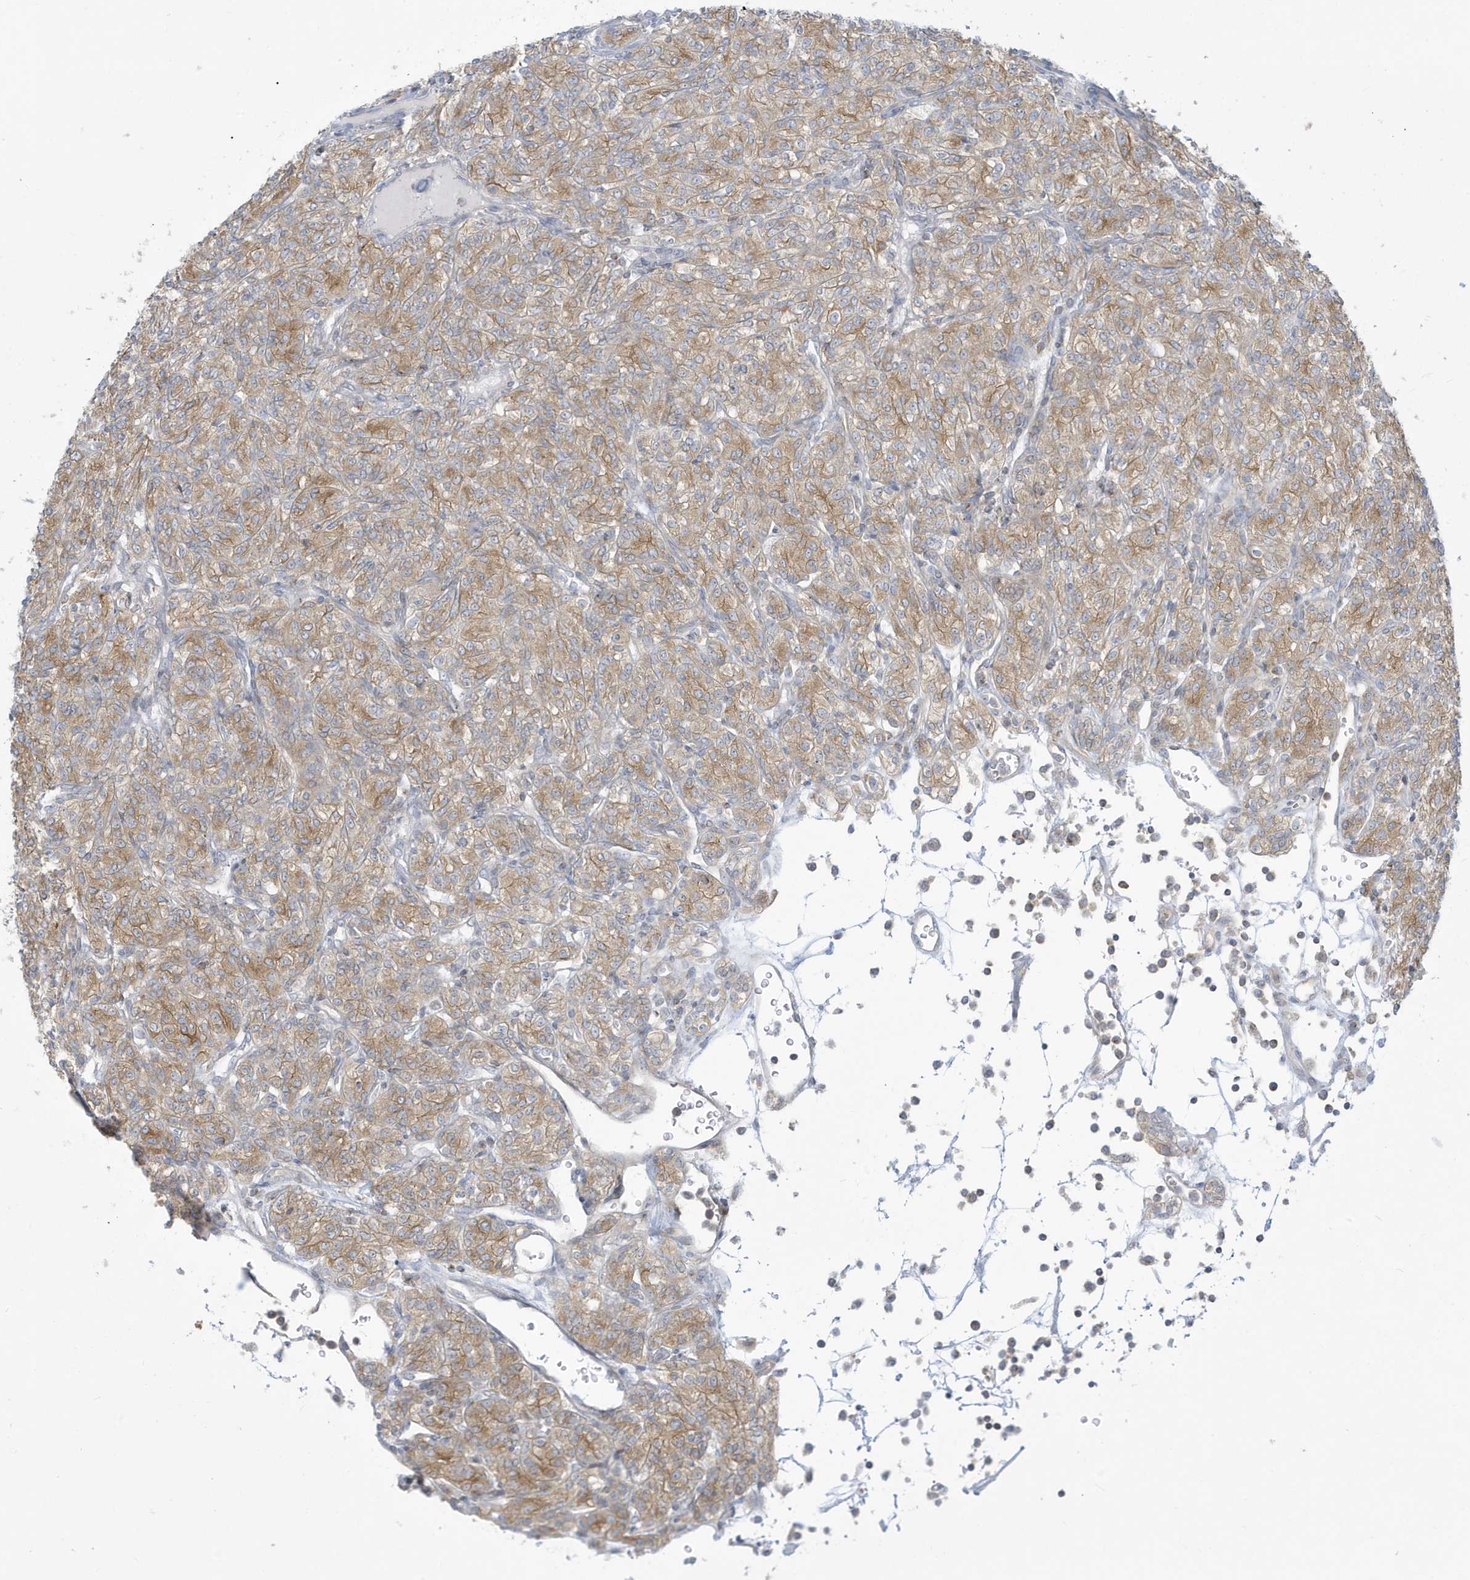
{"staining": {"intensity": "moderate", "quantity": ">75%", "location": "cytoplasmic/membranous"}, "tissue": "renal cancer", "cell_type": "Tumor cells", "image_type": "cancer", "snomed": [{"axis": "morphology", "description": "Adenocarcinoma, NOS"}, {"axis": "topography", "description": "Kidney"}], "caption": "The photomicrograph exhibits staining of adenocarcinoma (renal), revealing moderate cytoplasmic/membranous protein staining (brown color) within tumor cells.", "gene": "SLAMF9", "patient": {"sex": "male", "age": 77}}